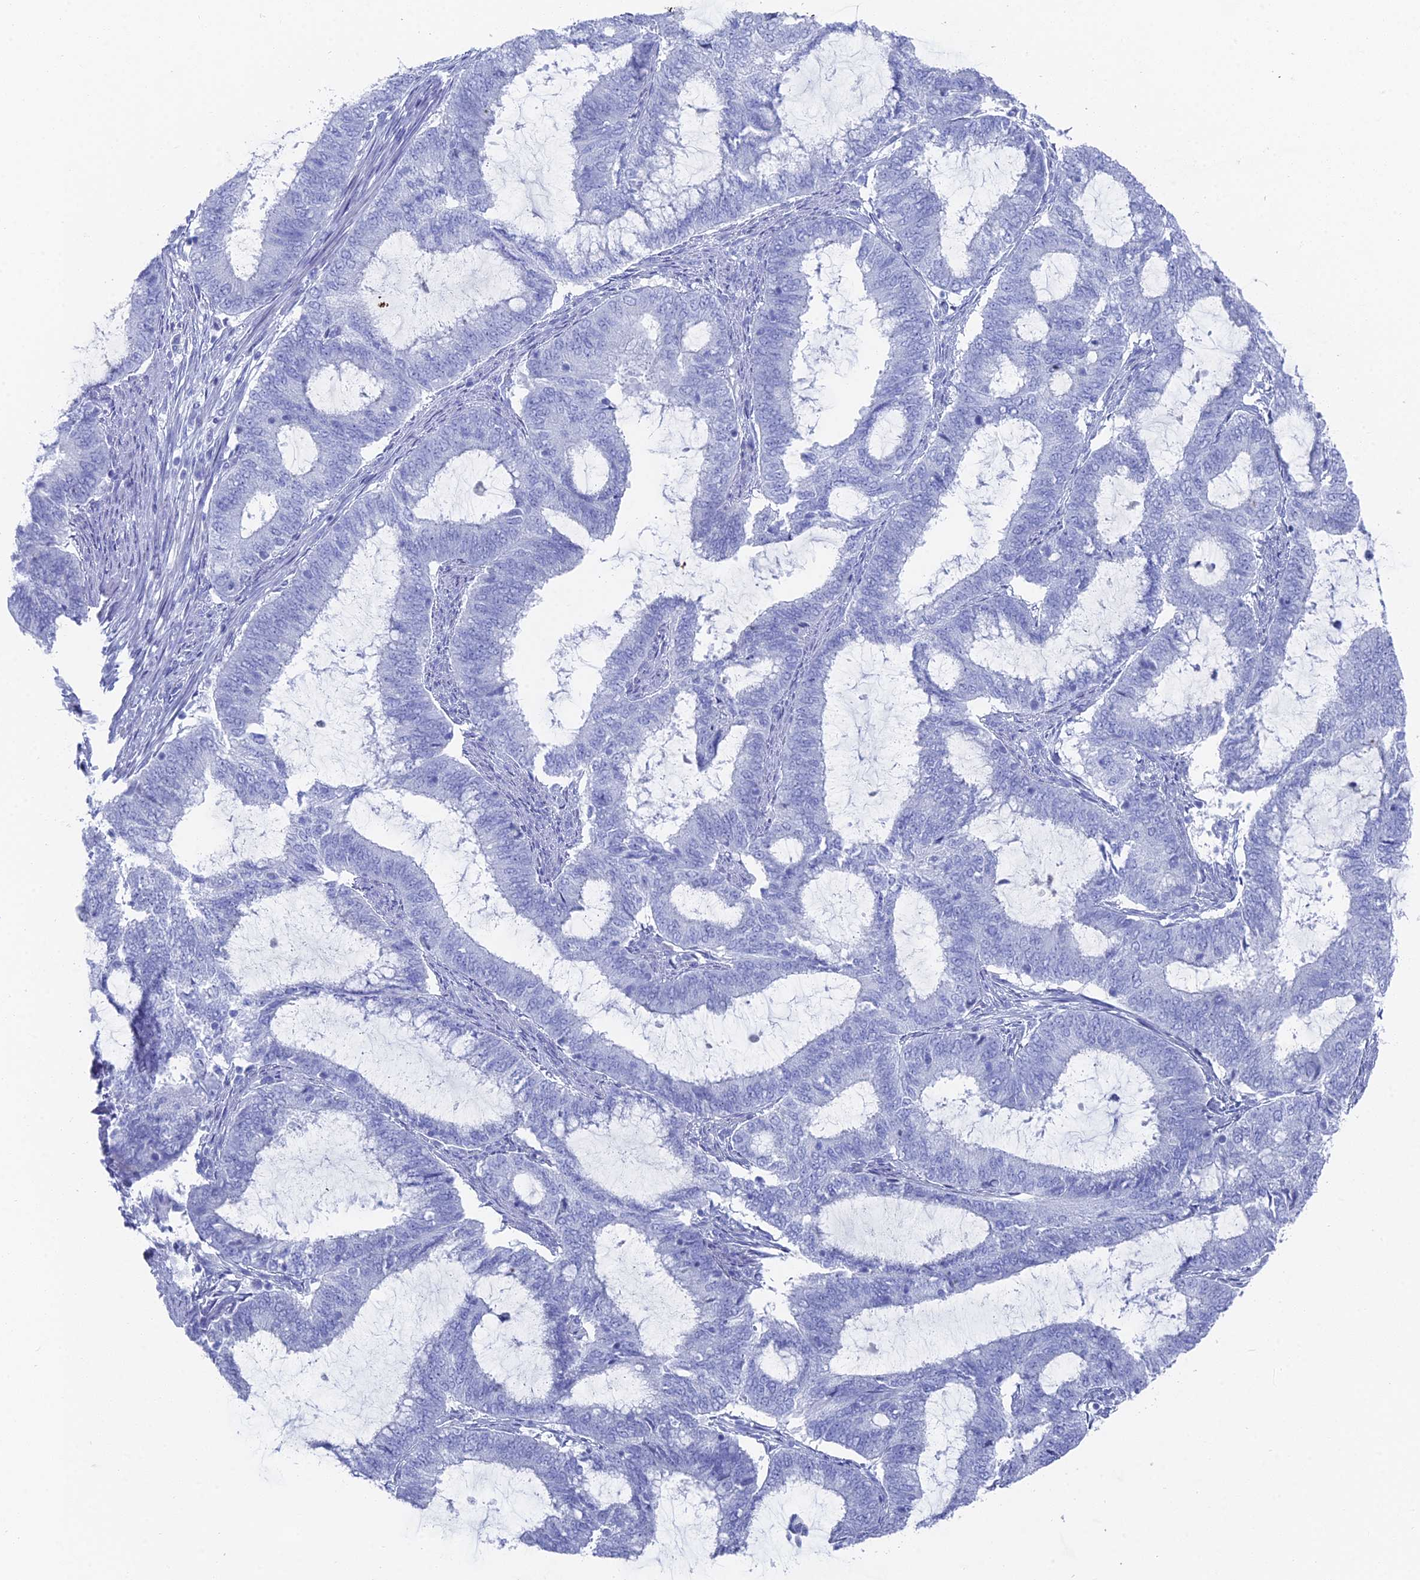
{"staining": {"intensity": "negative", "quantity": "none", "location": "none"}, "tissue": "endometrial cancer", "cell_type": "Tumor cells", "image_type": "cancer", "snomed": [{"axis": "morphology", "description": "Adenocarcinoma, NOS"}, {"axis": "topography", "description": "Endometrium"}], "caption": "A high-resolution photomicrograph shows immunohistochemistry staining of endometrial adenocarcinoma, which displays no significant staining in tumor cells.", "gene": "ENPP3", "patient": {"sex": "female", "age": 51}}